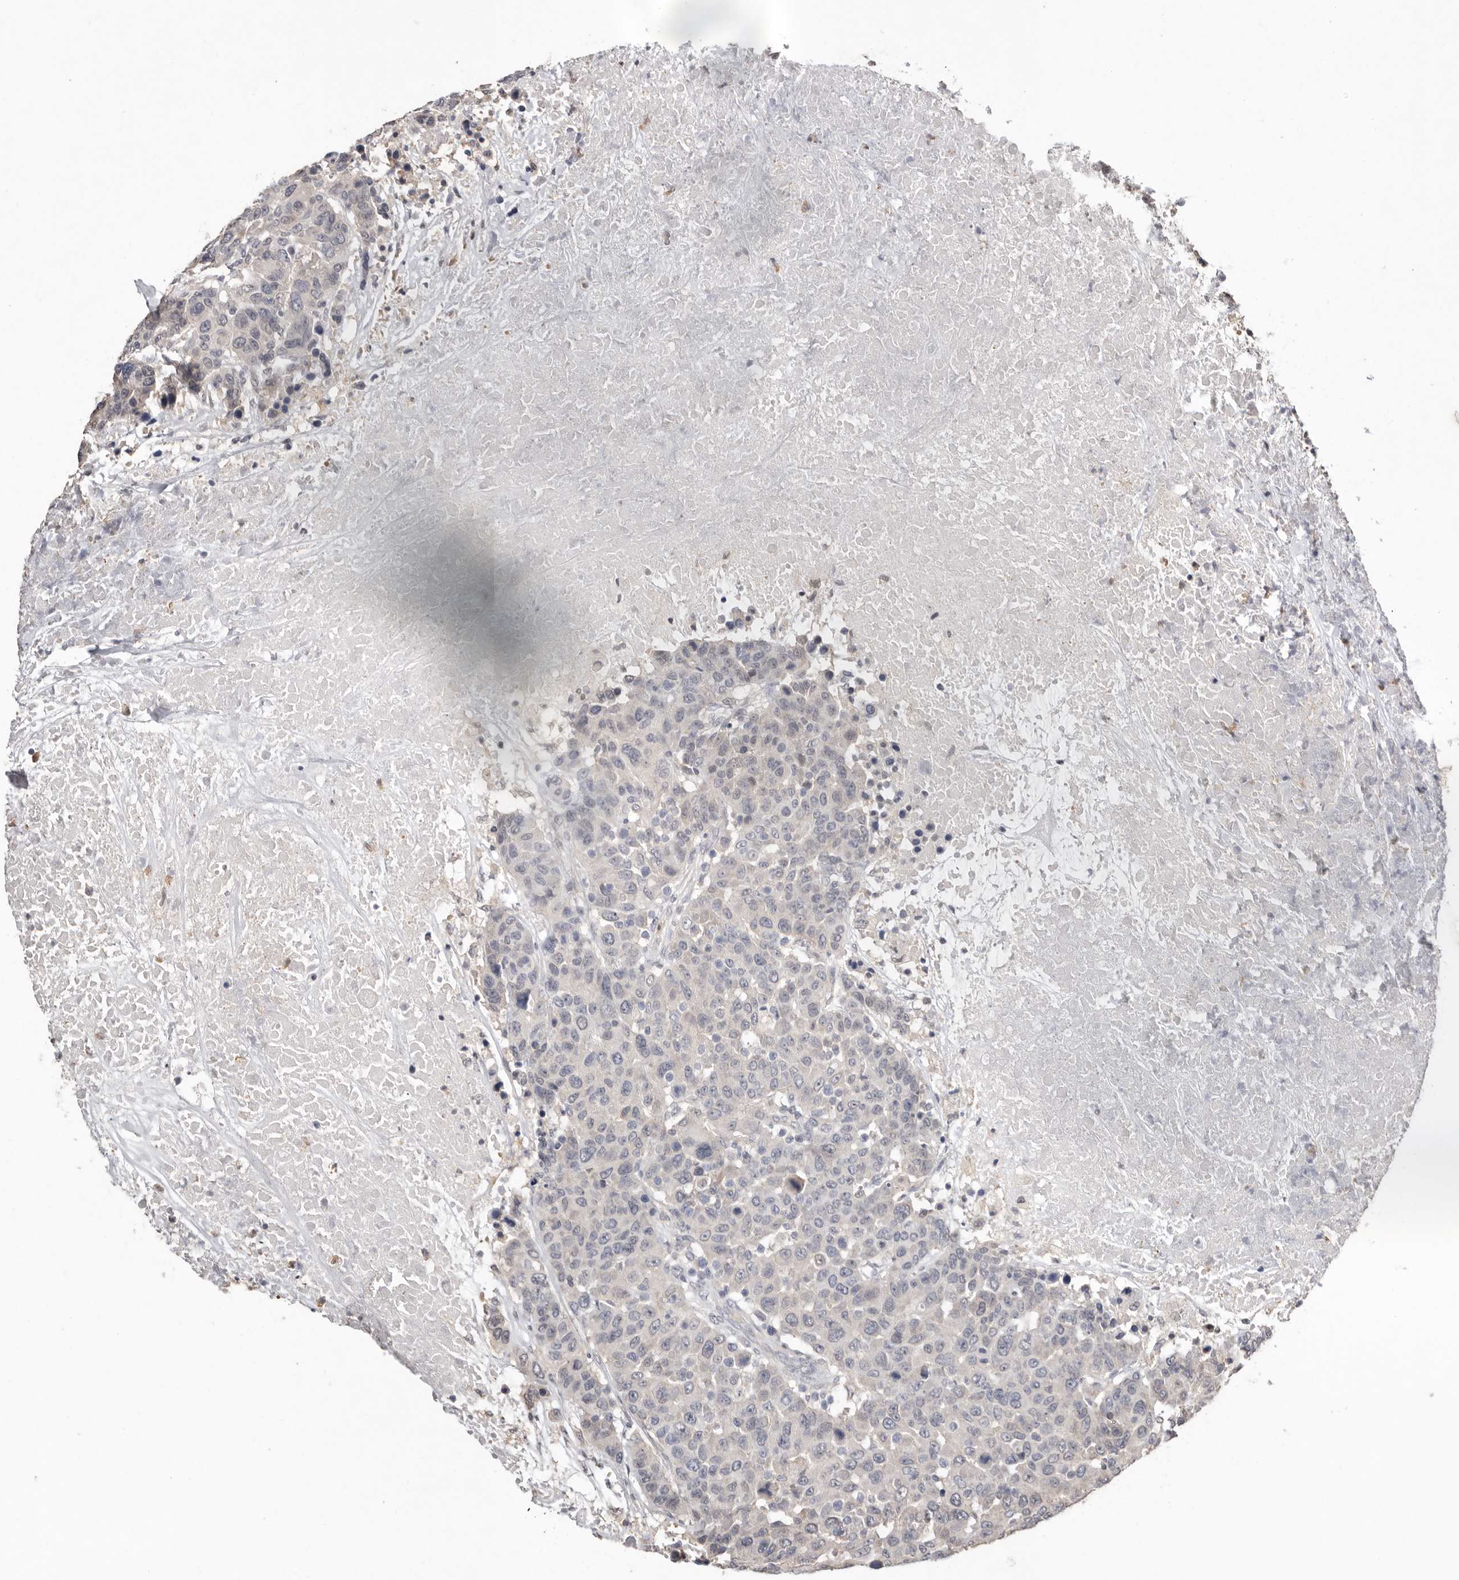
{"staining": {"intensity": "negative", "quantity": "none", "location": "none"}, "tissue": "breast cancer", "cell_type": "Tumor cells", "image_type": "cancer", "snomed": [{"axis": "morphology", "description": "Duct carcinoma"}, {"axis": "topography", "description": "Breast"}], "caption": "IHC histopathology image of human breast cancer stained for a protein (brown), which shows no expression in tumor cells.", "gene": "SULT1E1", "patient": {"sex": "female", "age": 37}}